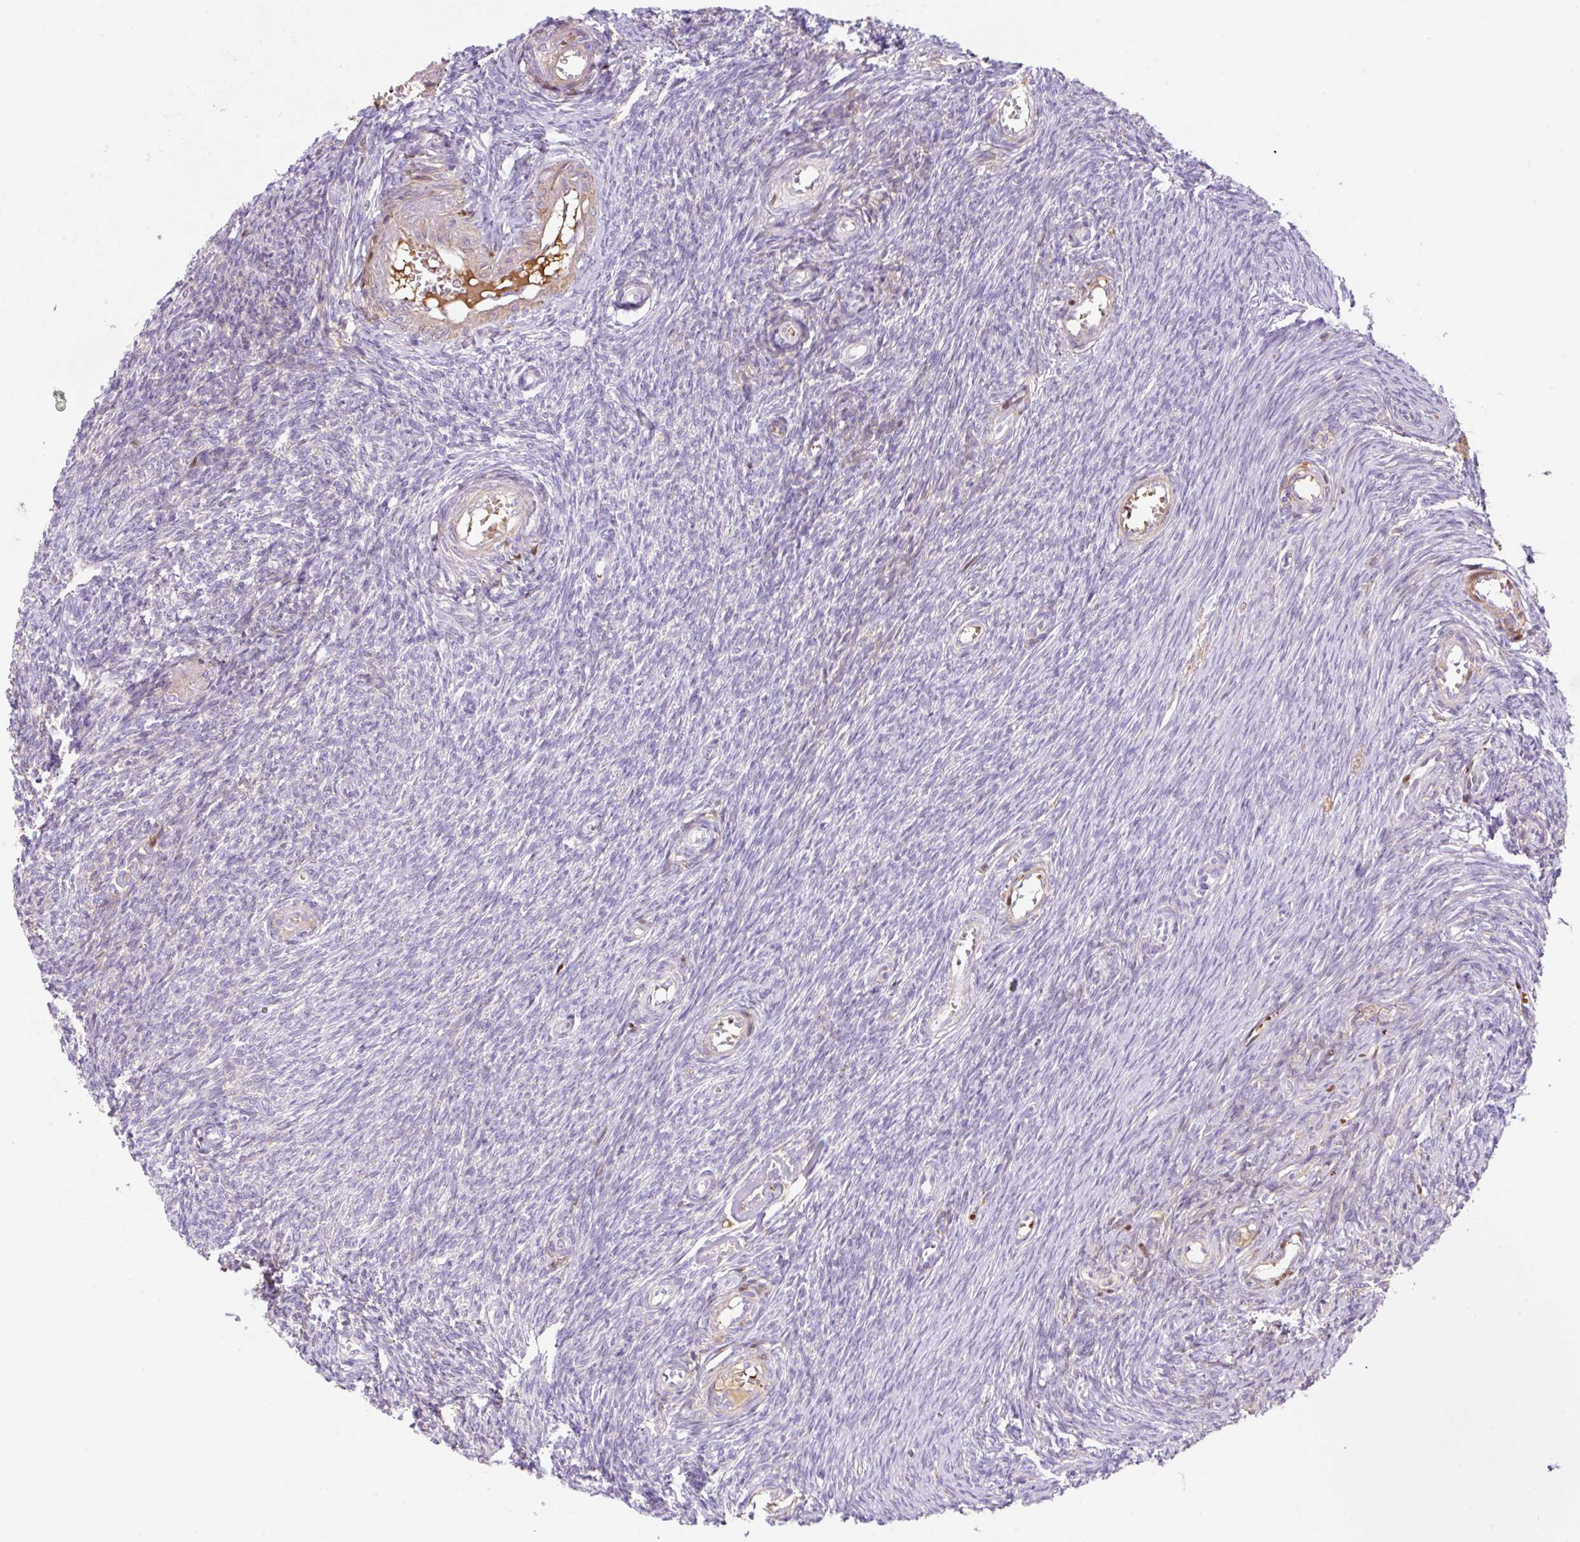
{"staining": {"intensity": "negative", "quantity": "none", "location": "none"}, "tissue": "ovary", "cell_type": "Ovarian stroma cells", "image_type": "normal", "snomed": [{"axis": "morphology", "description": "Normal tissue, NOS"}, {"axis": "topography", "description": "Ovary"}], "caption": "A micrograph of ovary stained for a protein demonstrates no brown staining in ovarian stroma cells. (Stains: DAB immunohistochemistry (IHC) with hematoxylin counter stain, Microscopy: brightfield microscopy at high magnification).", "gene": "TDRD15", "patient": {"sex": "female", "age": 44}}